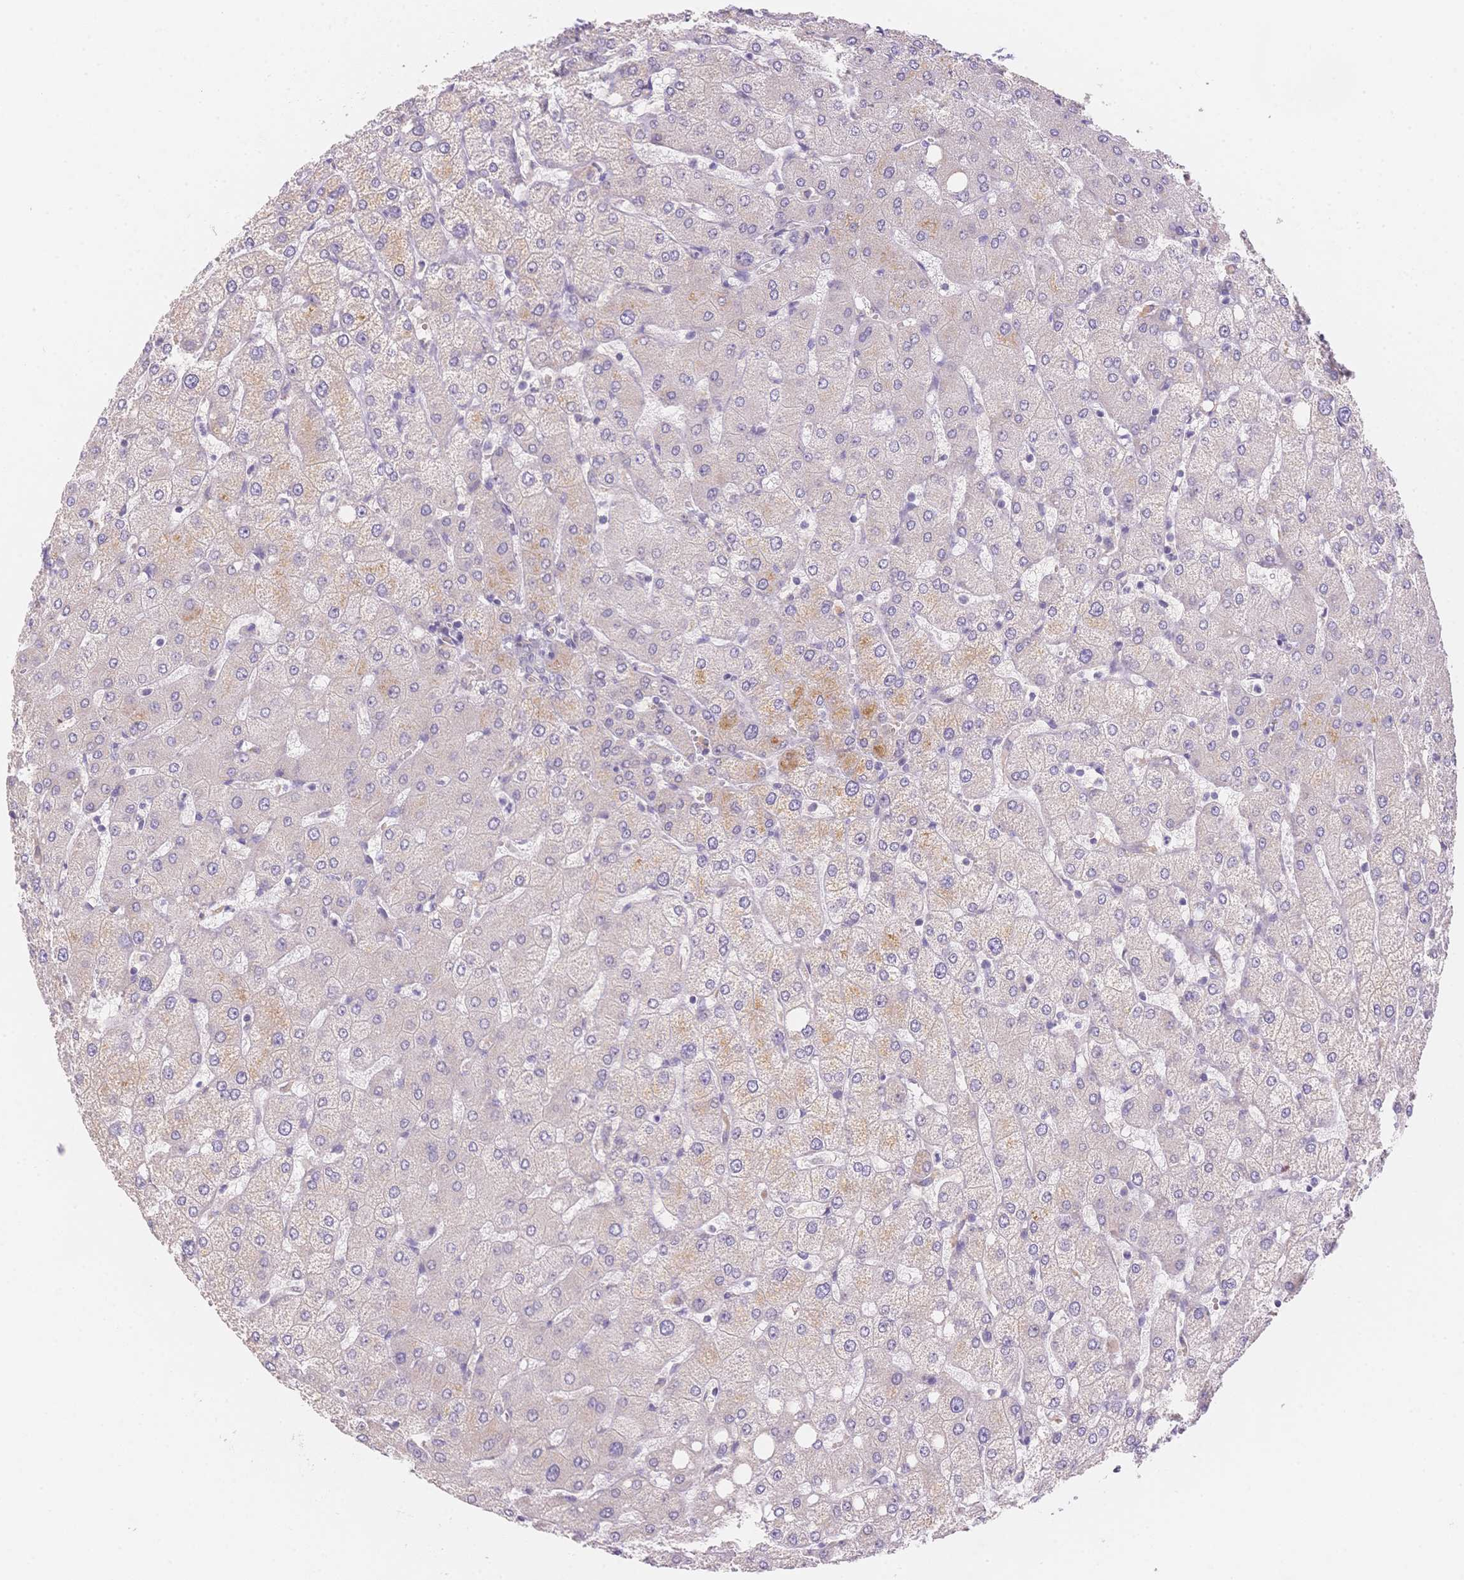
{"staining": {"intensity": "negative", "quantity": "none", "location": "none"}, "tissue": "liver", "cell_type": "Cholangiocytes", "image_type": "normal", "snomed": [{"axis": "morphology", "description": "Normal tissue, NOS"}, {"axis": "topography", "description": "Liver"}], "caption": "High magnification brightfield microscopy of unremarkable liver stained with DAB (brown) and counterstained with hematoxylin (blue): cholangiocytes show no significant staining.", "gene": "SMYD1", "patient": {"sex": "female", "age": 54}}